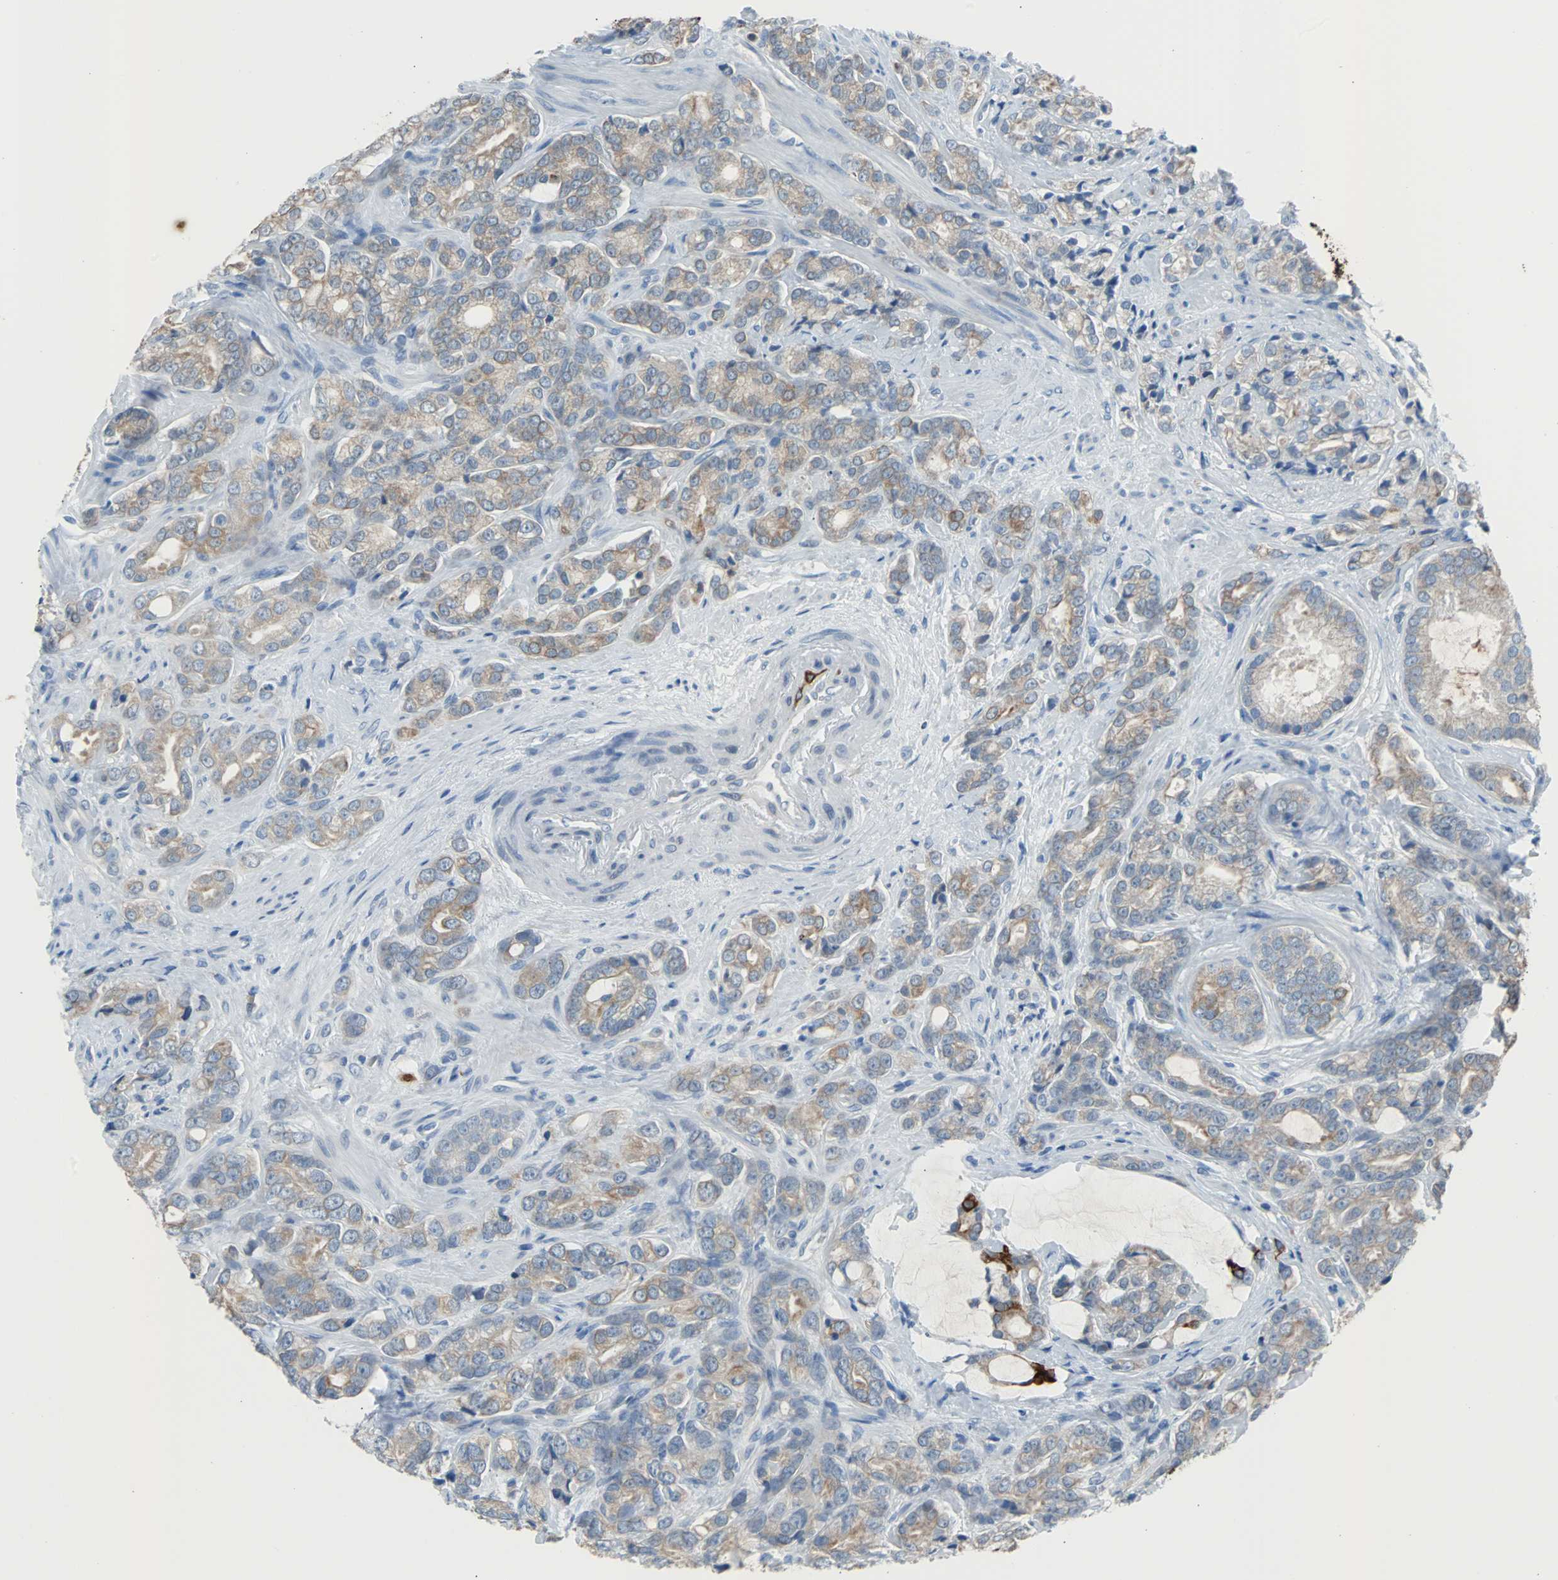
{"staining": {"intensity": "moderate", "quantity": ">75%", "location": "cytoplasmic/membranous"}, "tissue": "prostate cancer", "cell_type": "Tumor cells", "image_type": "cancer", "snomed": [{"axis": "morphology", "description": "Adenocarcinoma, Low grade"}, {"axis": "topography", "description": "Prostate"}], "caption": "Adenocarcinoma (low-grade) (prostate) stained with a brown dye shows moderate cytoplasmic/membranous positive positivity in about >75% of tumor cells.", "gene": "KRT7", "patient": {"sex": "male", "age": 58}}